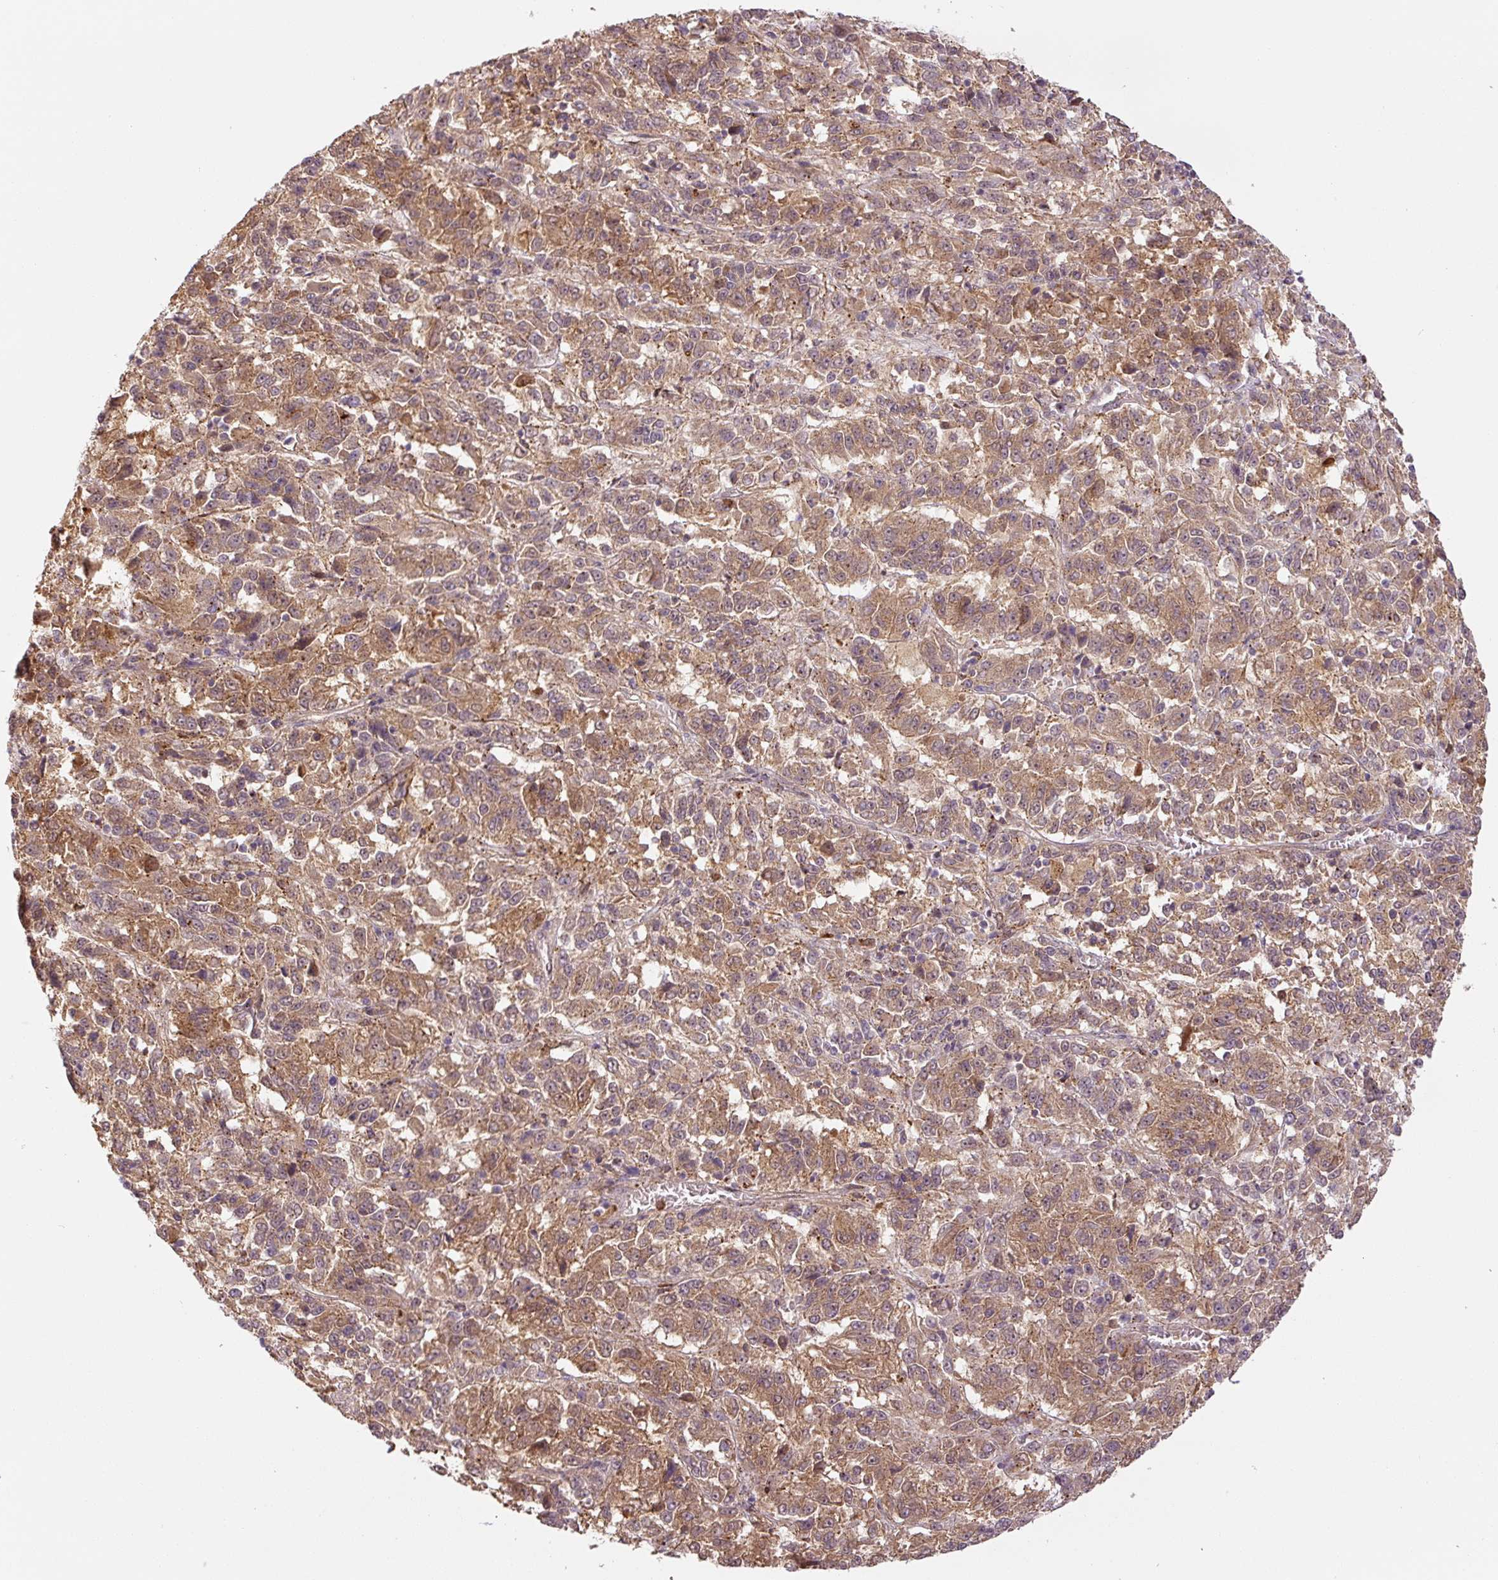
{"staining": {"intensity": "moderate", "quantity": ">75%", "location": "cytoplasmic/membranous"}, "tissue": "melanoma", "cell_type": "Tumor cells", "image_type": "cancer", "snomed": [{"axis": "morphology", "description": "Malignant melanoma, Metastatic site"}, {"axis": "topography", "description": "Lung"}], "caption": "Malignant melanoma (metastatic site) was stained to show a protein in brown. There is medium levels of moderate cytoplasmic/membranous staining in approximately >75% of tumor cells.", "gene": "ZSWIM7", "patient": {"sex": "male", "age": 64}}